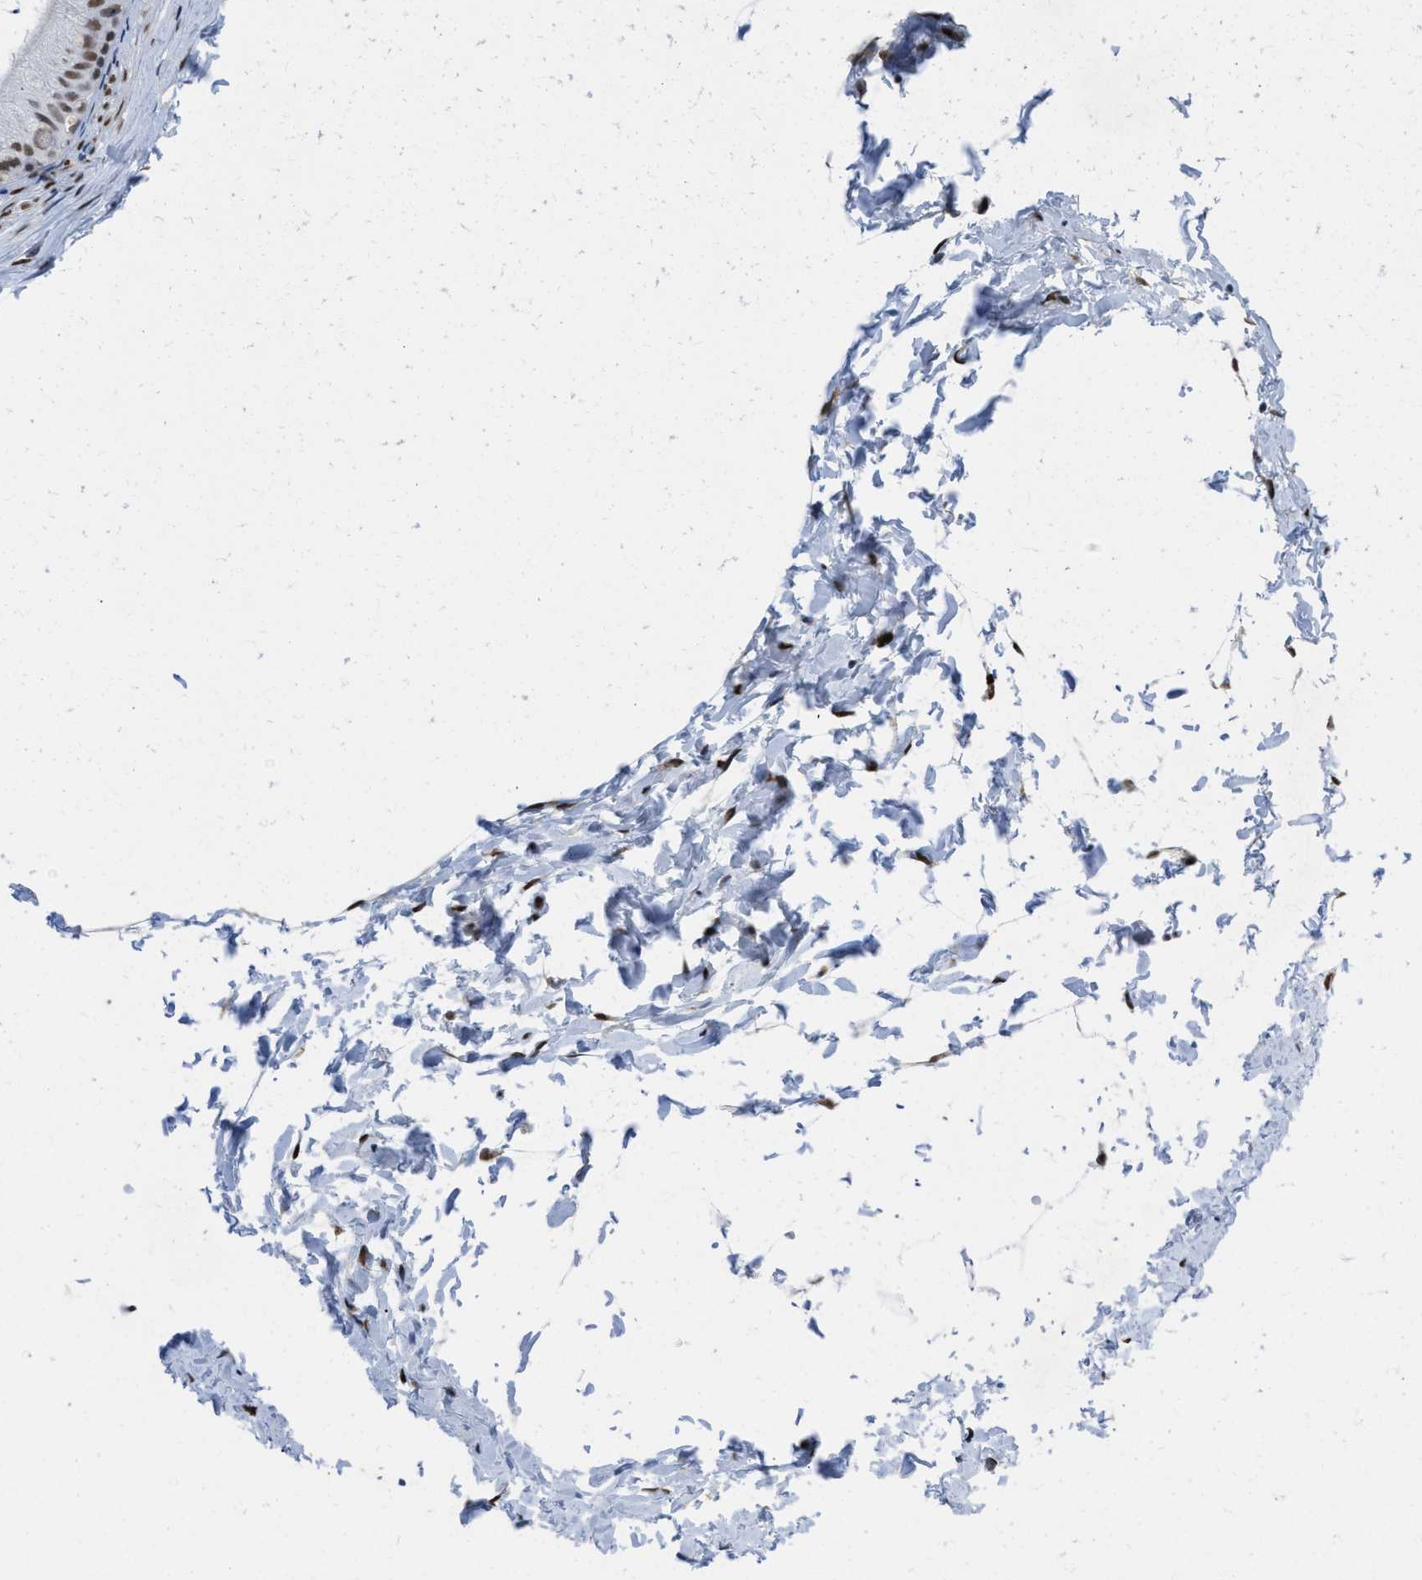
{"staining": {"intensity": "weak", "quantity": ">75%", "location": "nuclear"}, "tissue": "epididymis", "cell_type": "Glandular cells", "image_type": "normal", "snomed": [{"axis": "morphology", "description": "Normal tissue, NOS"}, {"axis": "topography", "description": "Epididymis"}], "caption": "The histopathology image reveals immunohistochemical staining of unremarkable epididymis. There is weak nuclear staining is present in approximately >75% of glandular cells. (Brightfield microscopy of DAB IHC at high magnification).", "gene": "MIER1", "patient": {"sex": "male", "age": 56}}